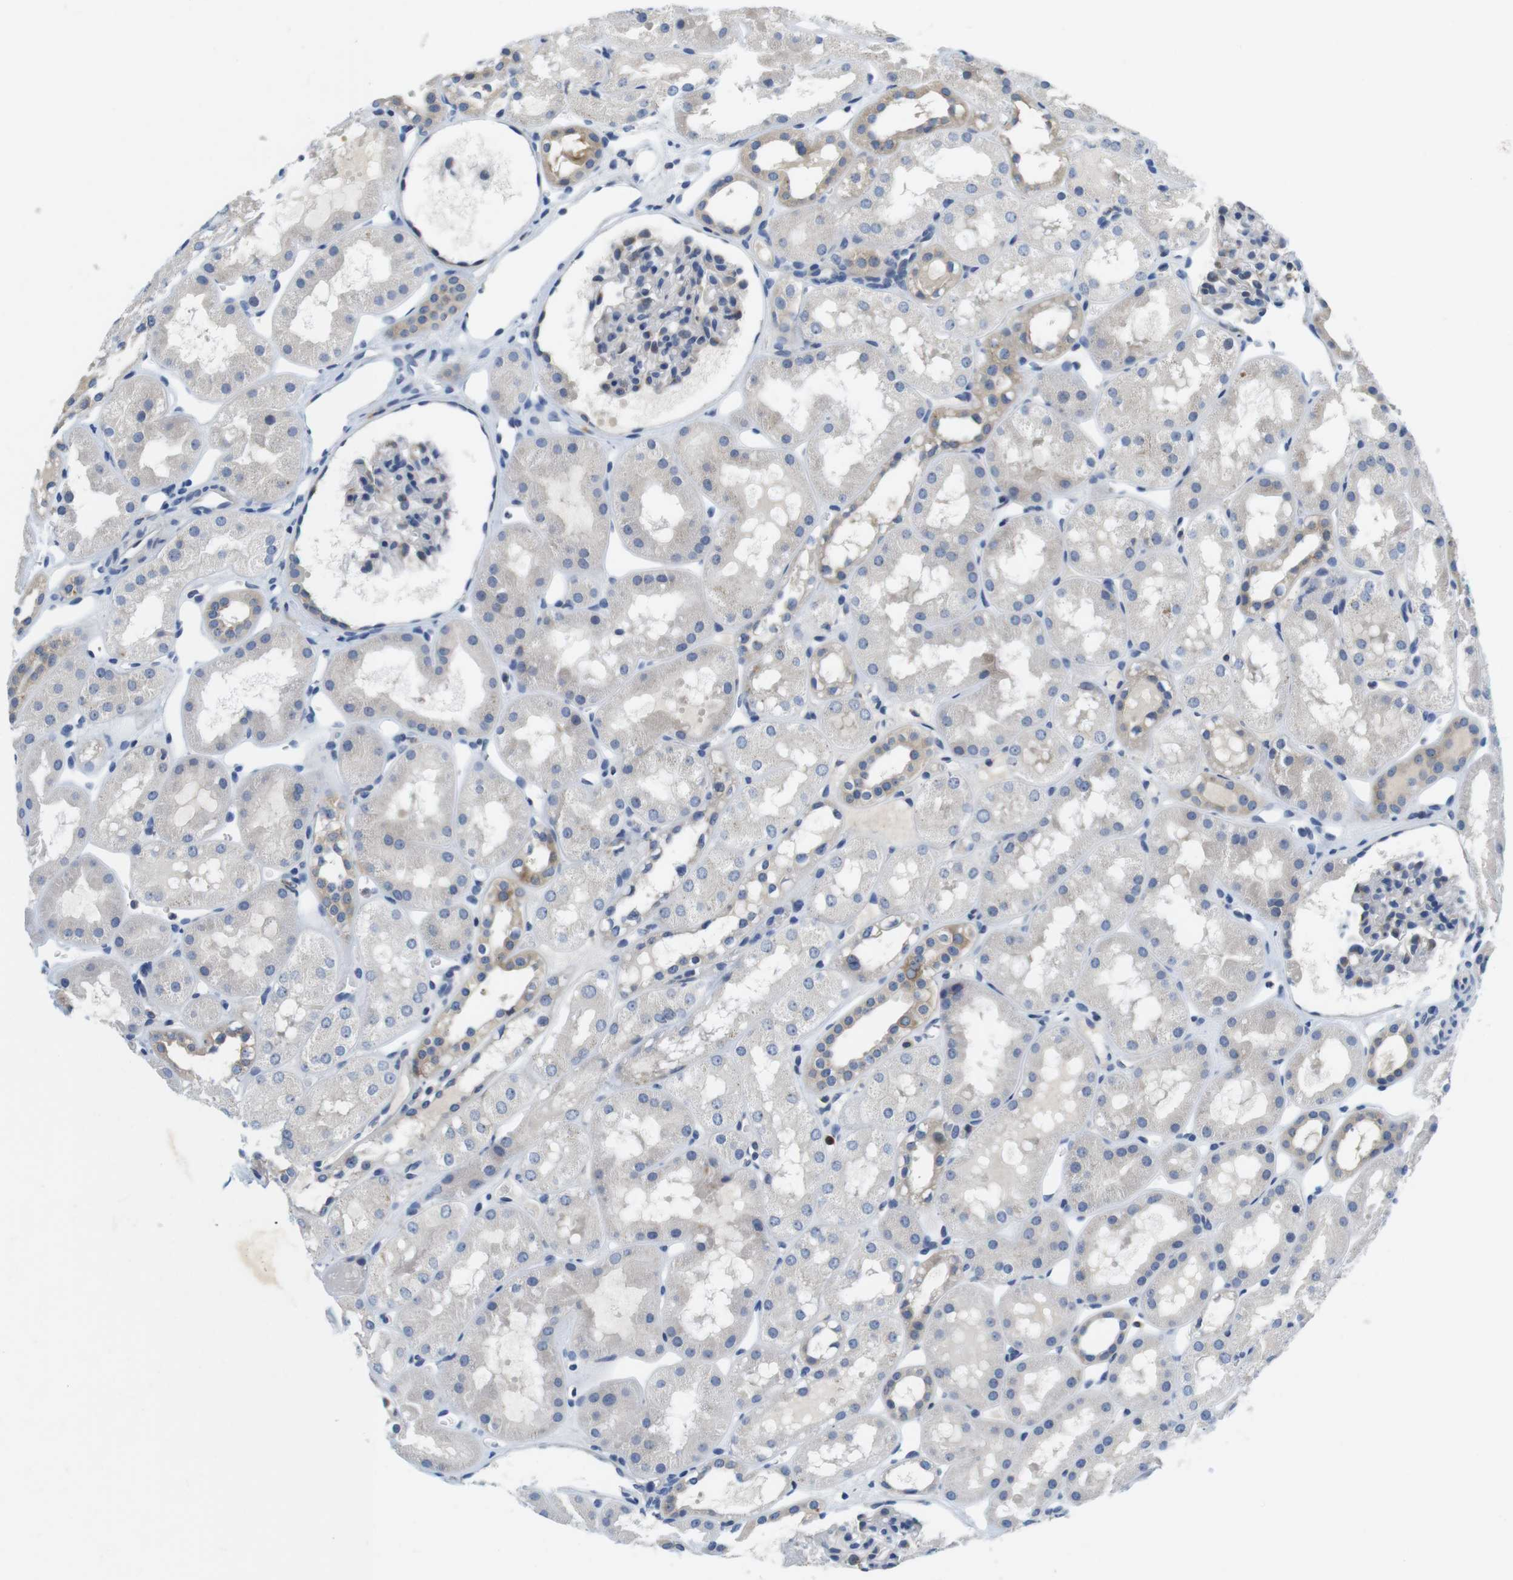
{"staining": {"intensity": "negative", "quantity": "none", "location": "none"}, "tissue": "kidney", "cell_type": "Cells in glomeruli", "image_type": "normal", "snomed": [{"axis": "morphology", "description": "Normal tissue, NOS"}, {"axis": "topography", "description": "Kidney"}, {"axis": "topography", "description": "Urinary bladder"}], "caption": "Immunohistochemistry image of normal kidney: human kidney stained with DAB (3,3'-diaminobenzidine) shows no significant protein staining in cells in glomeruli. (Stains: DAB (3,3'-diaminobenzidine) immunohistochemistry with hematoxylin counter stain, Microscopy: brightfield microscopy at high magnification).", "gene": "CNGA2", "patient": {"sex": "male", "age": 16}}